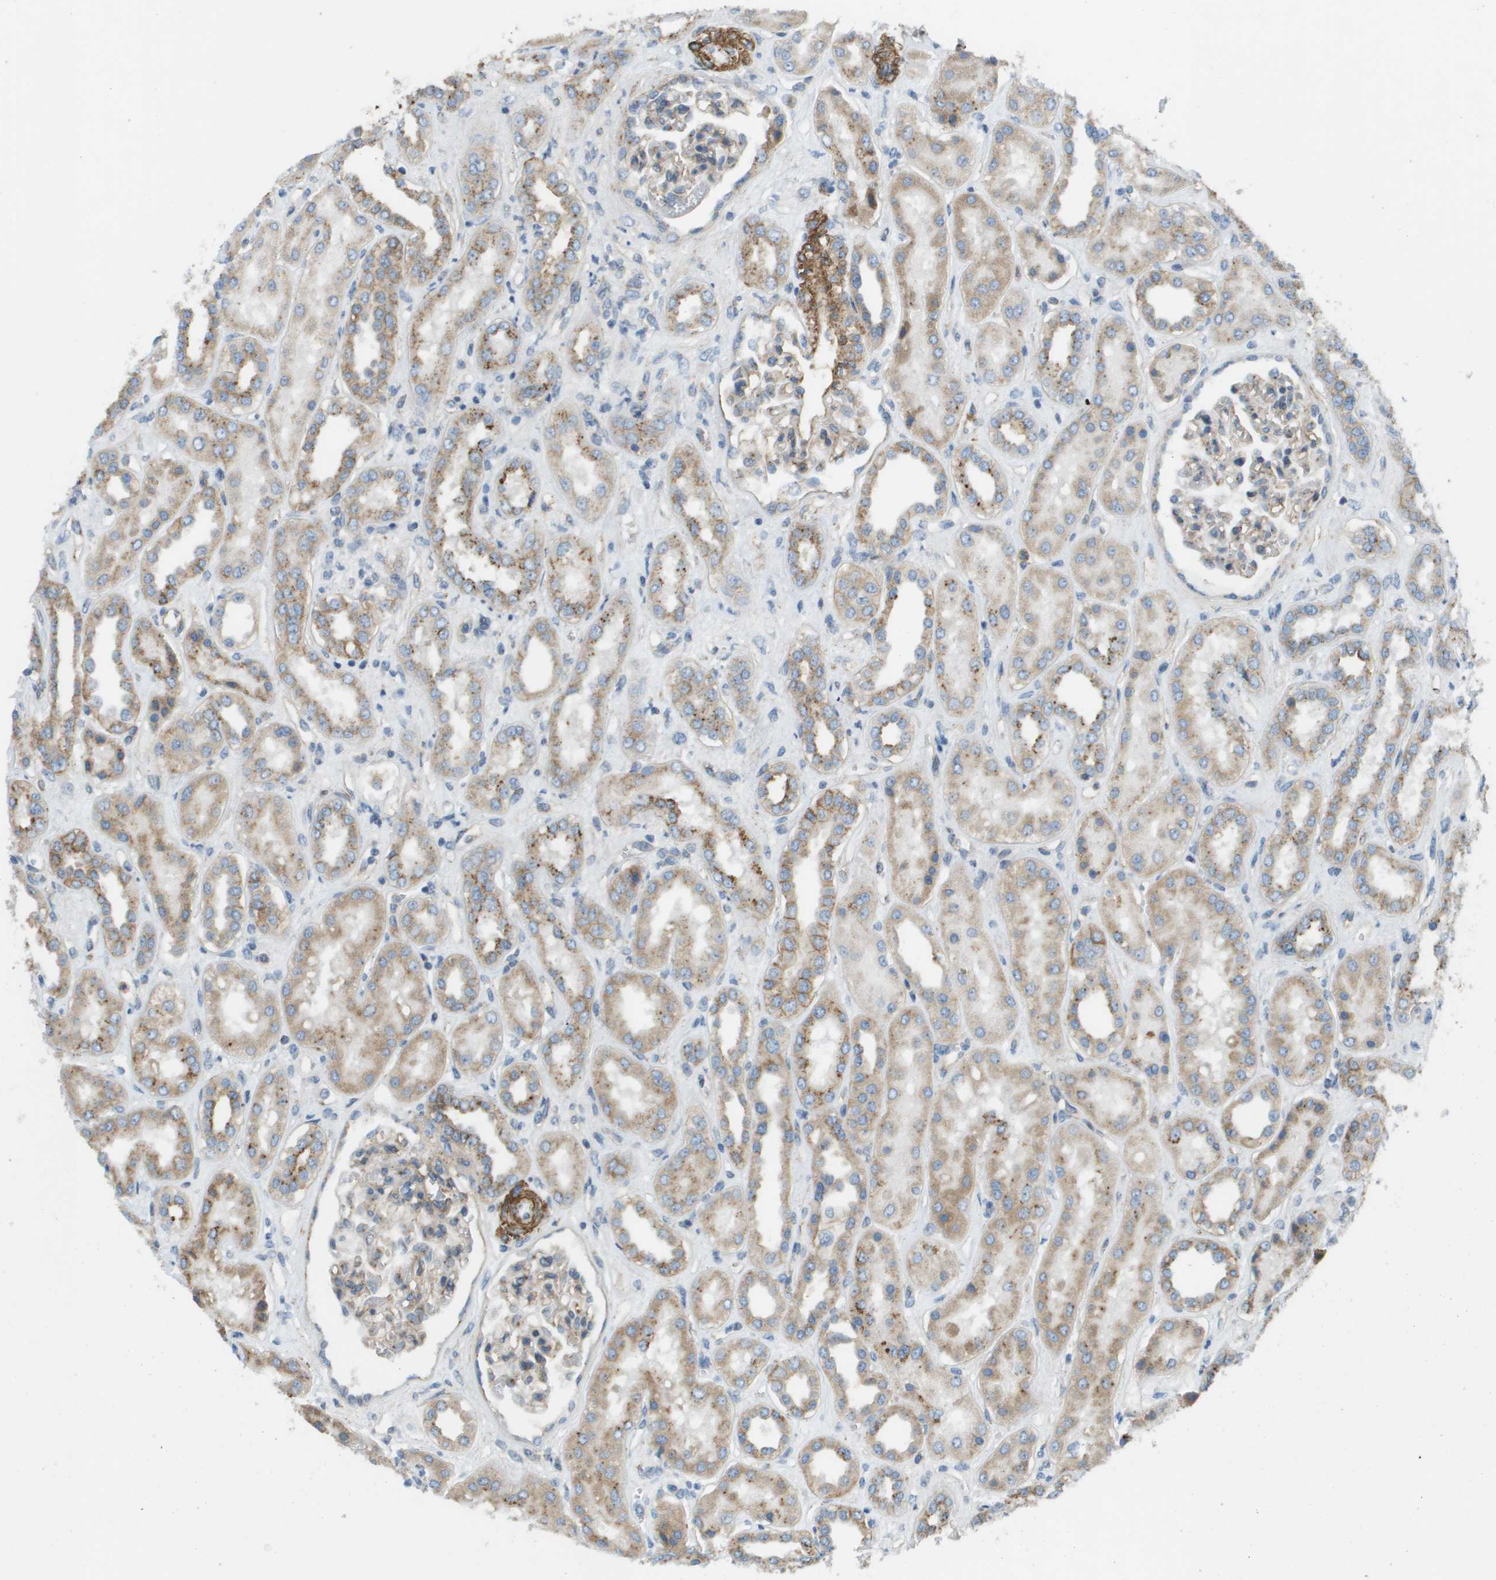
{"staining": {"intensity": "weak", "quantity": "<25%", "location": "cytoplasmic/membranous"}, "tissue": "kidney", "cell_type": "Cells in glomeruli", "image_type": "normal", "snomed": [{"axis": "morphology", "description": "Normal tissue, NOS"}, {"axis": "topography", "description": "Kidney"}], "caption": "IHC micrograph of normal kidney stained for a protein (brown), which shows no positivity in cells in glomeruli. (DAB immunohistochemistry (IHC) with hematoxylin counter stain).", "gene": "MYH11", "patient": {"sex": "male", "age": 59}}